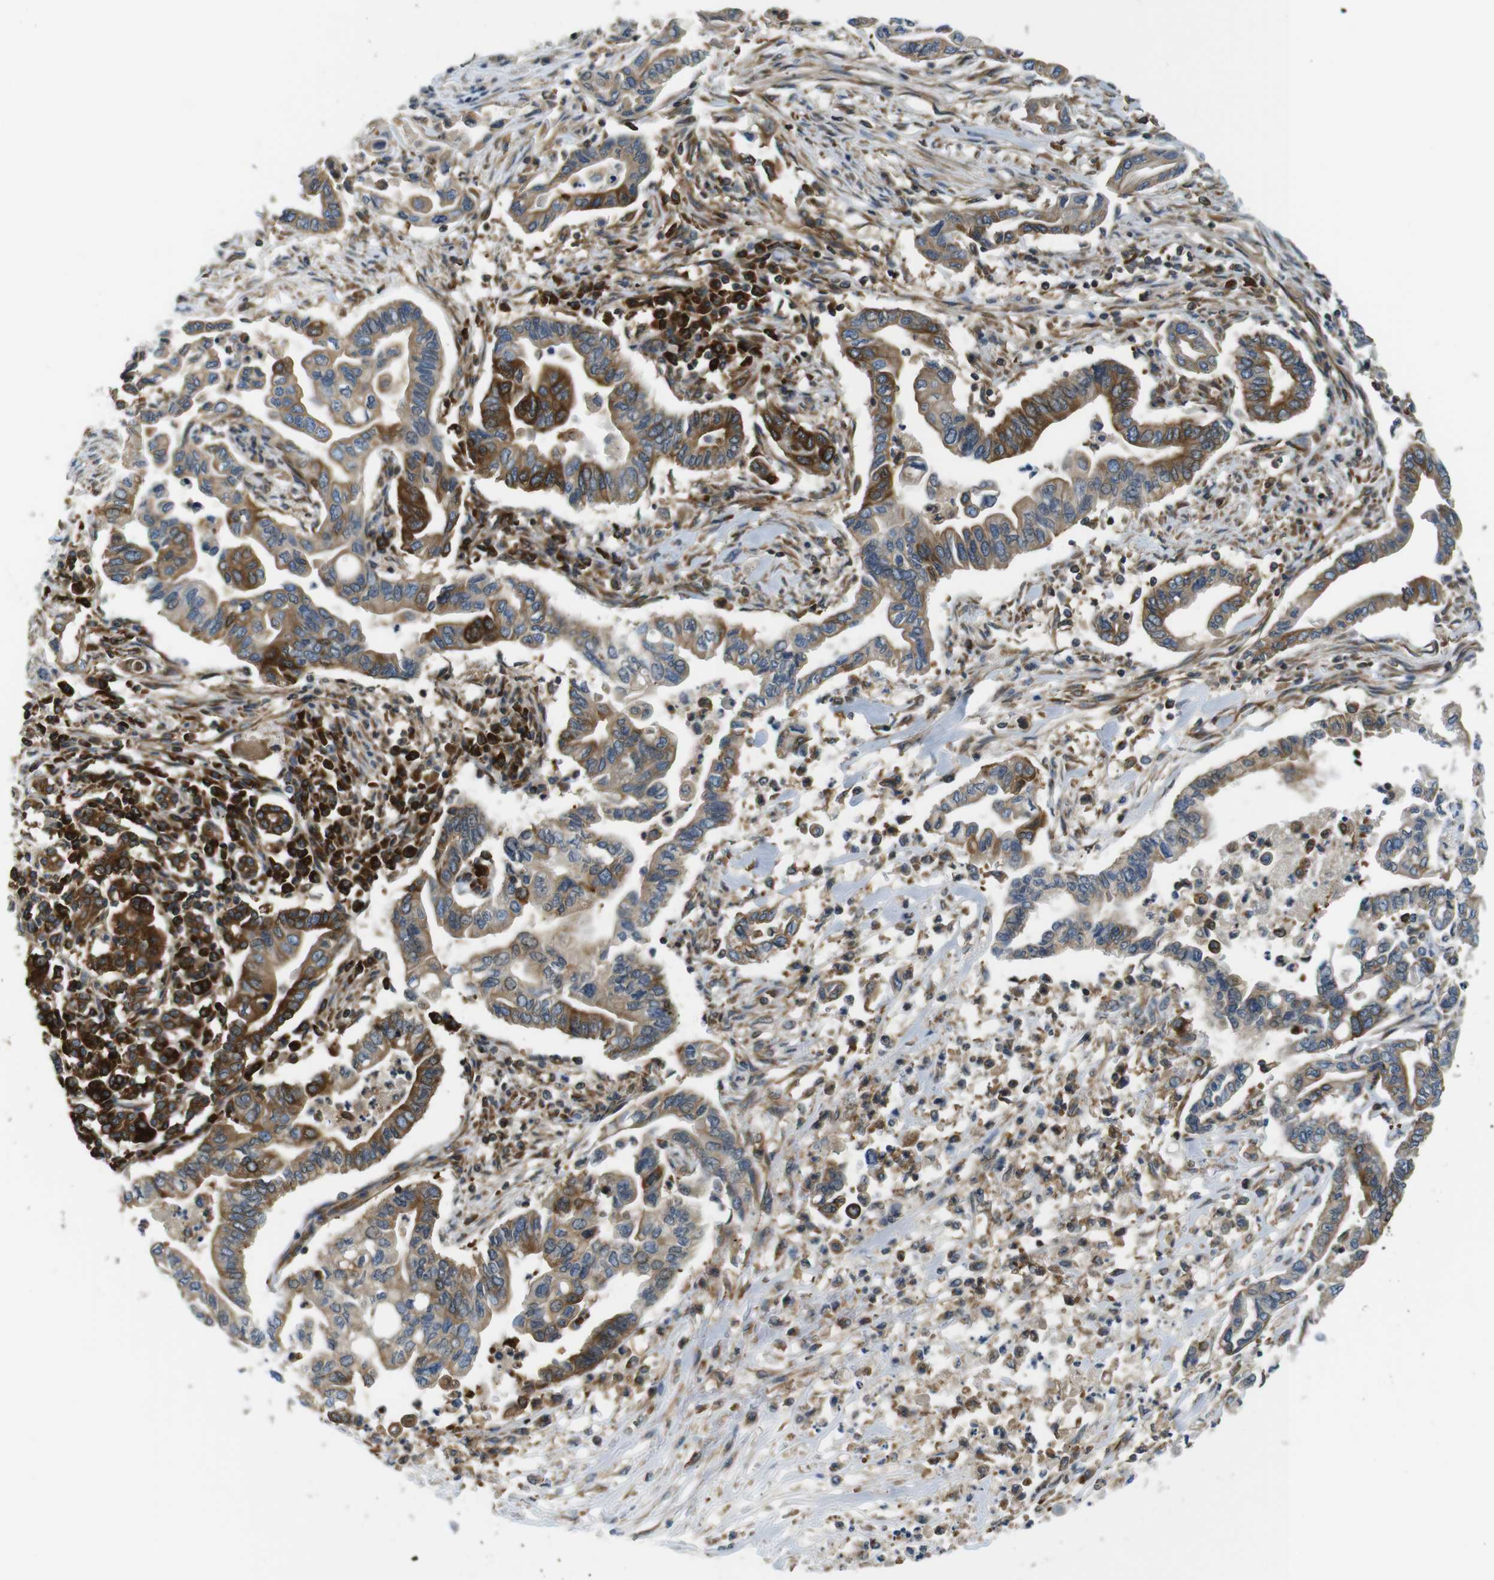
{"staining": {"intensity": "strong", "quantity": "<25%", "location": "cytoplasmic/membranous"}, "tissue": "pancreatic cancer", "cell_type": "Tumor cells", "image_type": "cancer", "snomed": [{"axis": "morphology", "description": "Adenocarcinoma, NOS"}, {"axis": "topography", "description": "Pancreas"}], "caption": "Tumor cells reveal strong cytoplasmic/membranous positivity in about <25% of cells in pancreatic cancer (adenocarcinoma).", "gene": "TSC1", "patient": {"sex": "female", "age": 57}}